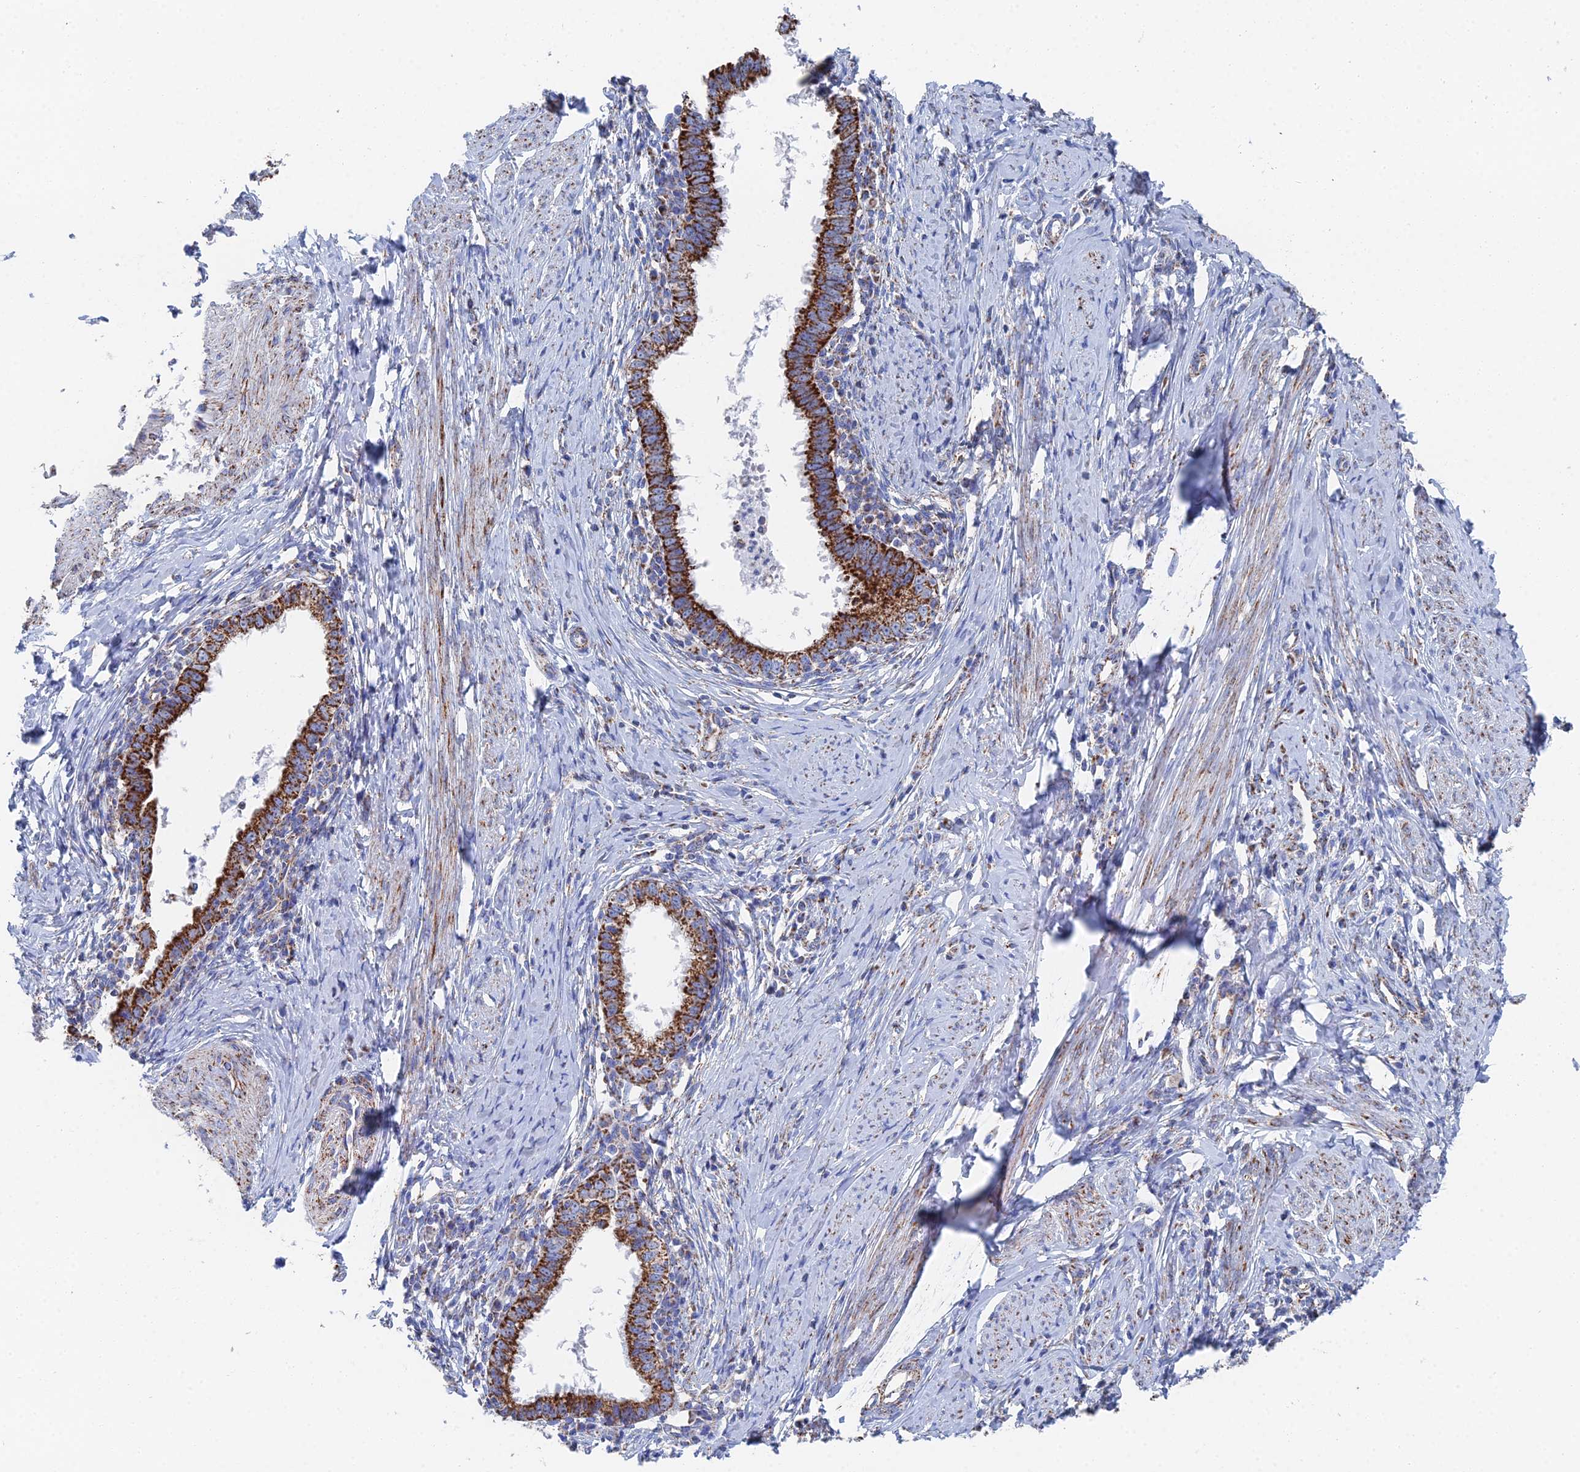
{"staining": {"intensity": "strong", "quantity": ">75%", "location": "cytoplasmic/membranous"}, "tissue": "cervical cancer", "cell_type": "Tumor cells", "image_type": "cancer", "snomed": [{"axis": "morphology", "description": "Adenocarcinoma, NOS"}, {"axis": "topography", "description": "Cervix"}], "caption": "Immunohistochemical staining of cervical cancer (adenocarcinoma) displays high levels of strong cytoplasmic/membranous staining in approximately >75% of tumor cells.", "gene": "IFT80", "patient": {"sex": "female", "age": 36}}